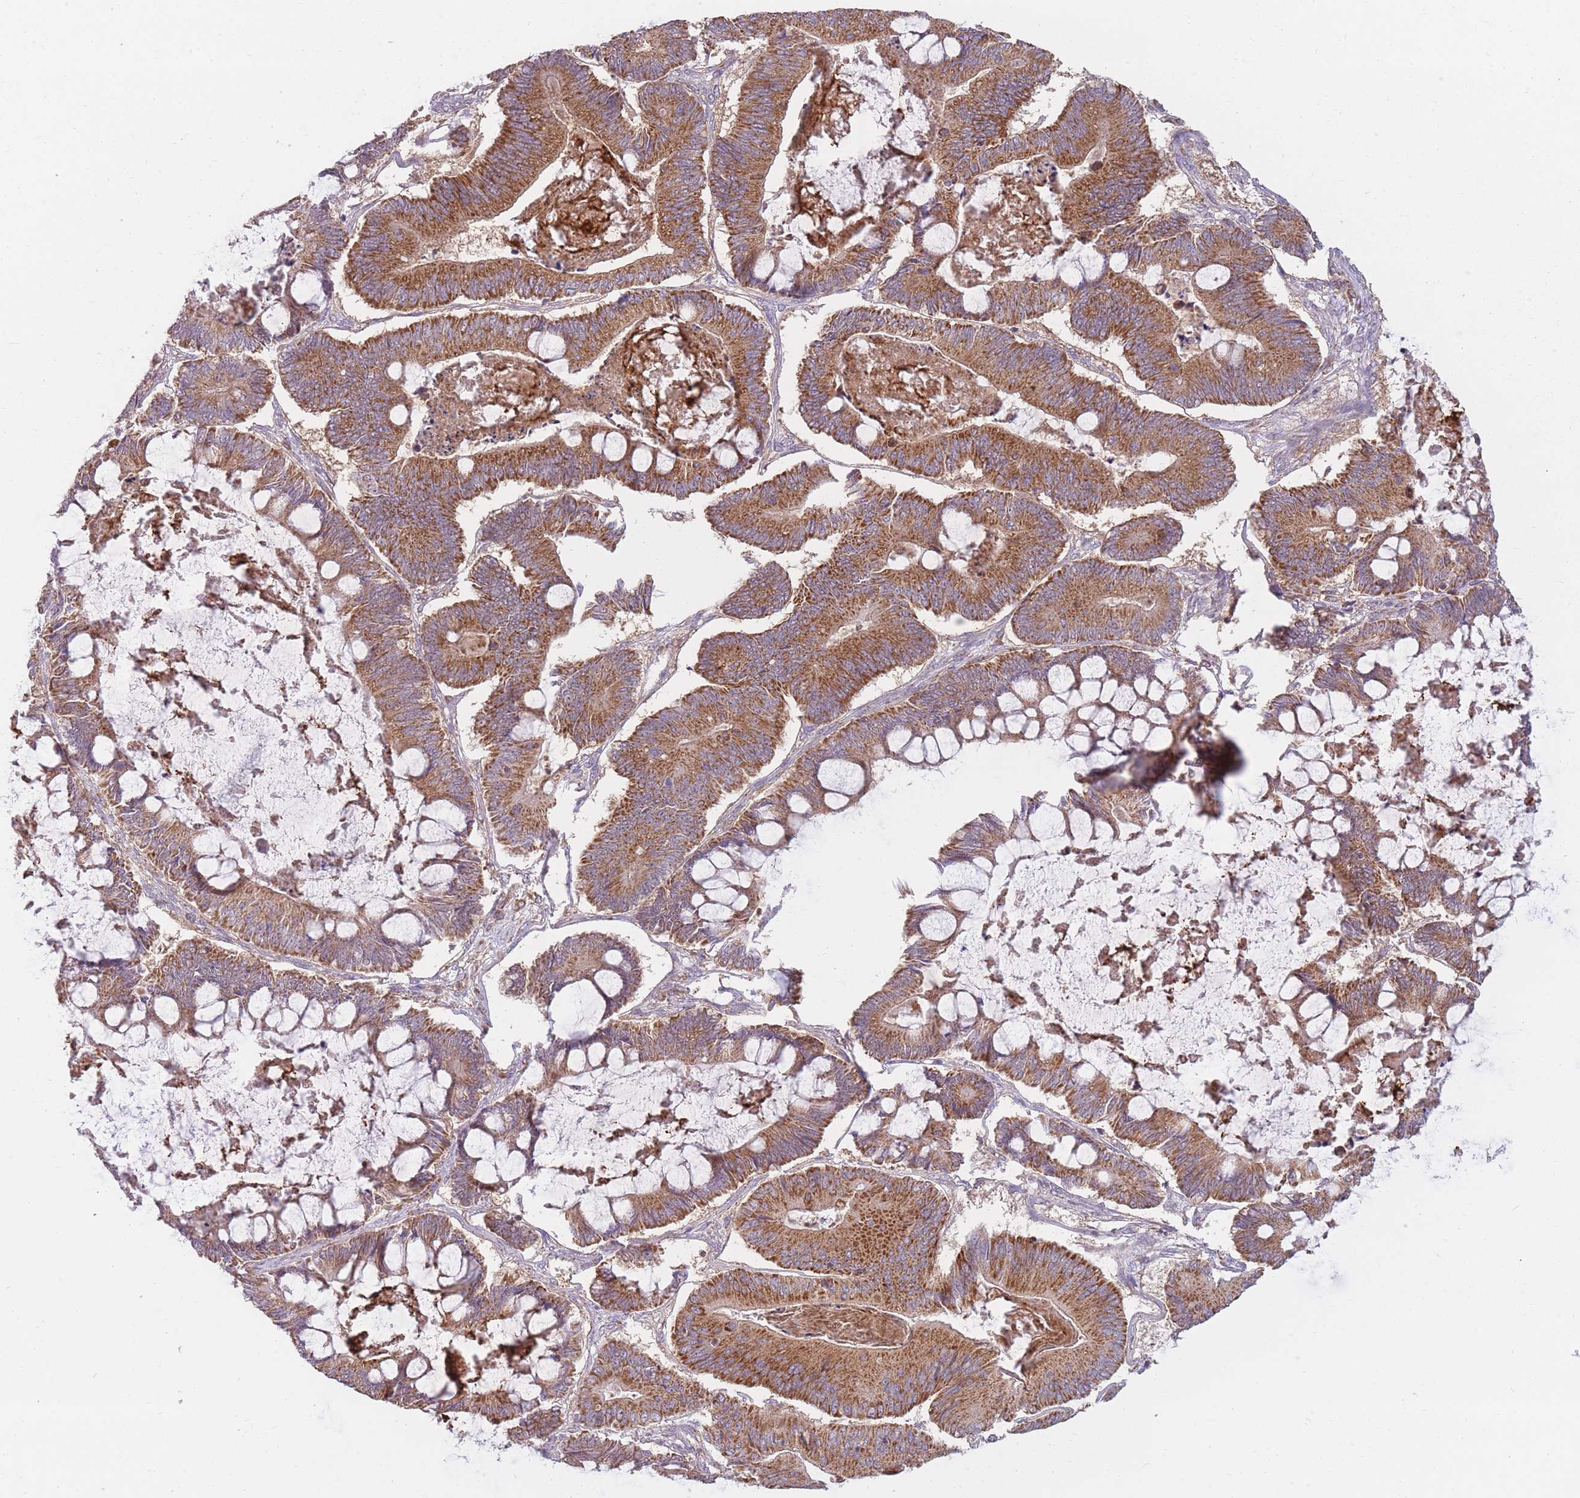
{"staining": {"intensity": "moderate", "quantity": ">75%", "location": "cytoplasmic/membranous"}, "tissue": "ovarian cancer", "cell_type": "Tumor cells", "image_type": "cancer", "snomed": [{"axis": "morphology", "description": "Cystadenocarcinoma, mucinous, NOS"}, {"axis": "topography", "description": "Ovary"}], "caption": "Moderate cytoplasmic/membranous protein positivity is appreciated in about >75% of tumor cells in ovarian cancer (mucinous cystadenocarcinoma).", "gene": "NDUFA9", "patient": {"sex": "female", "age": 61}}